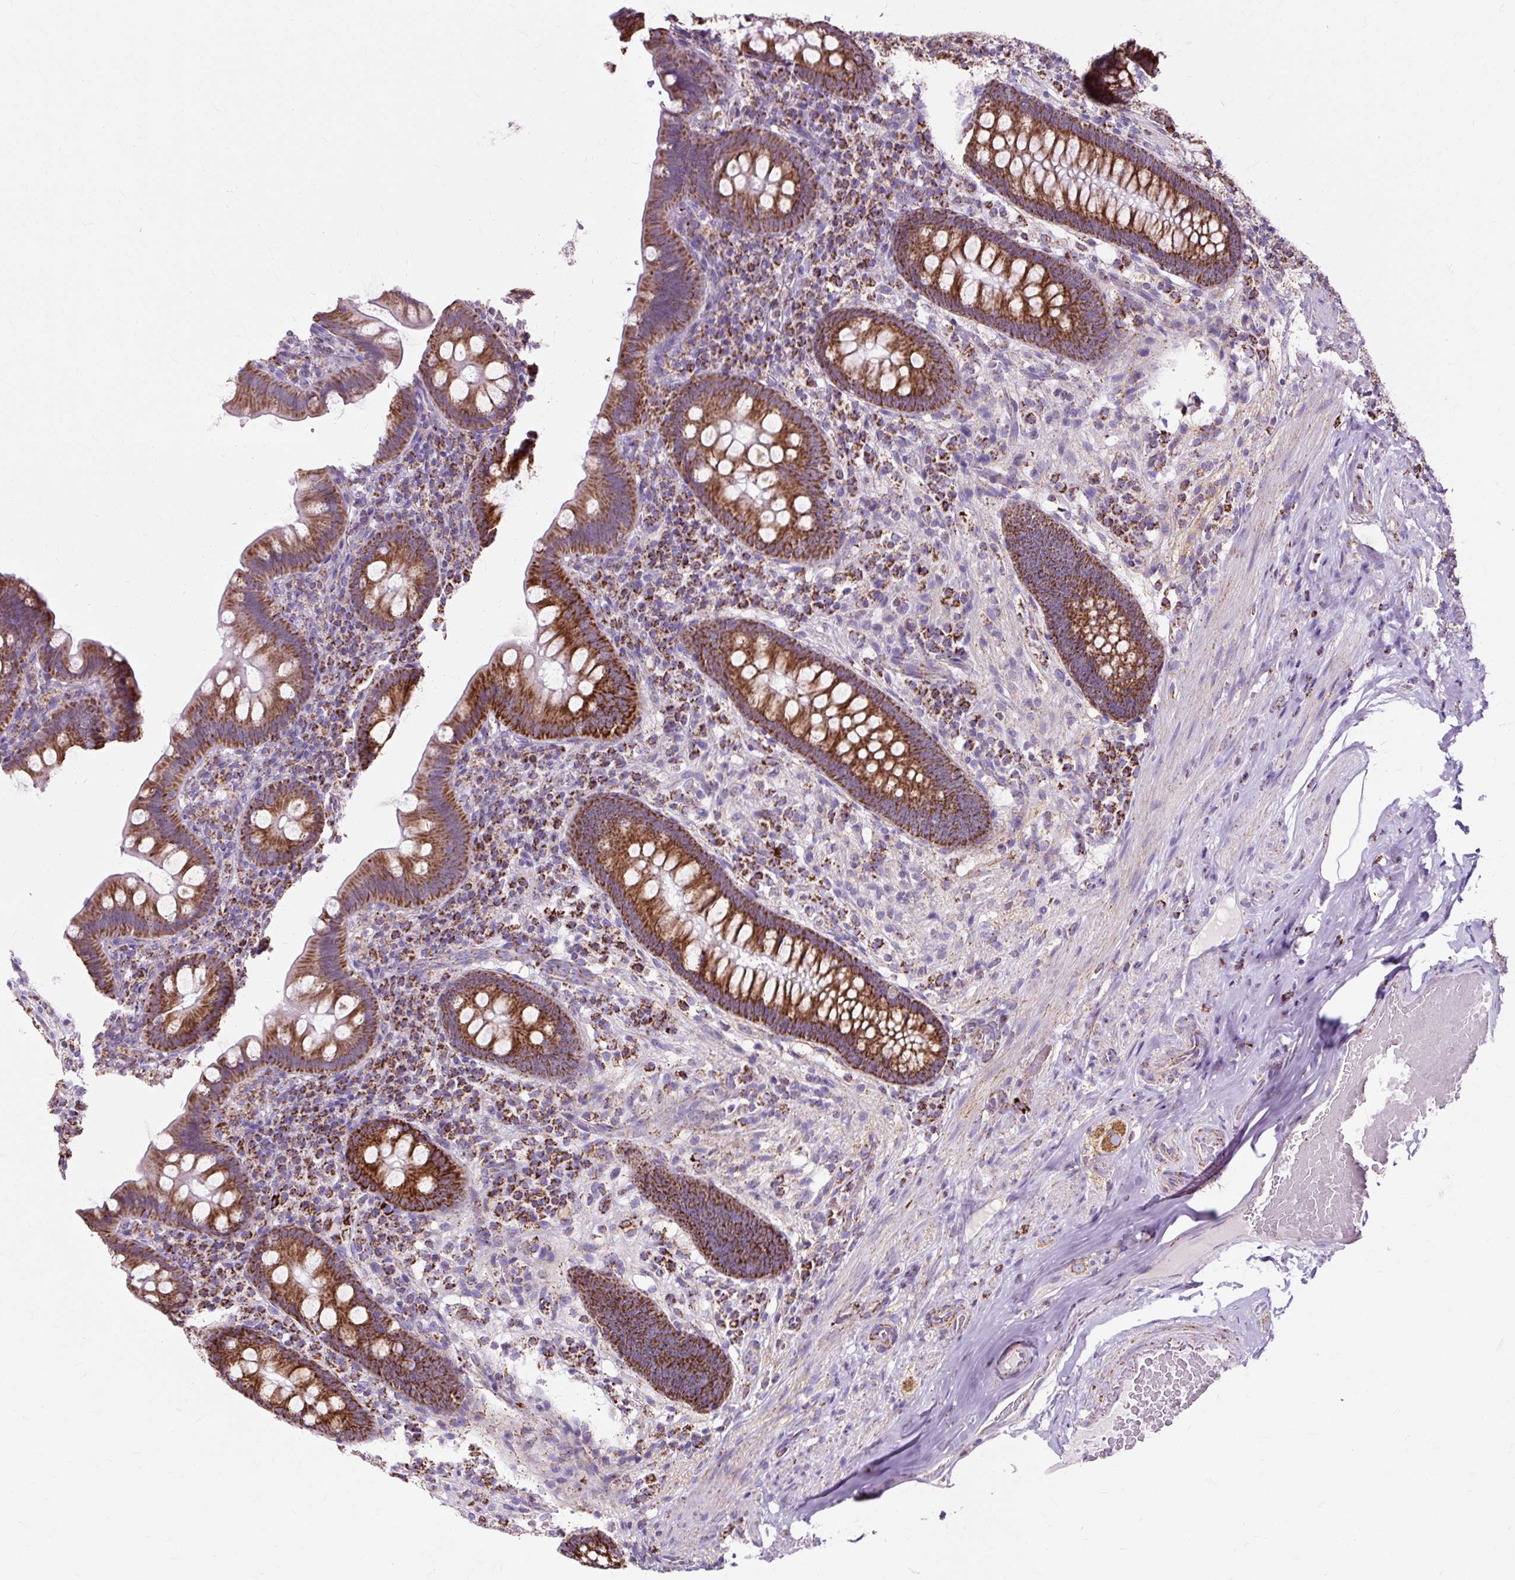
{"staining": {"intensity": "strong", "quantity": ">75%", "location": "cytoplasmic/membranous"}, "tissue": "appendix", "cell_type": "Glandular cells", "image_type": "normal", "snomed": [{"axis": "morphology", "description": "Normal tissue, NOS"}, {"axis": "topography", "description": "Appendix"}], "caption": "Appendix stained with DAB immunohistochemistry demonstrates high levels of strong cytoplasmic/membranous staining in approximately >75% of glandular cells.", "gene": "DLAT", "patient": {"sex": "male", "age": 71}}